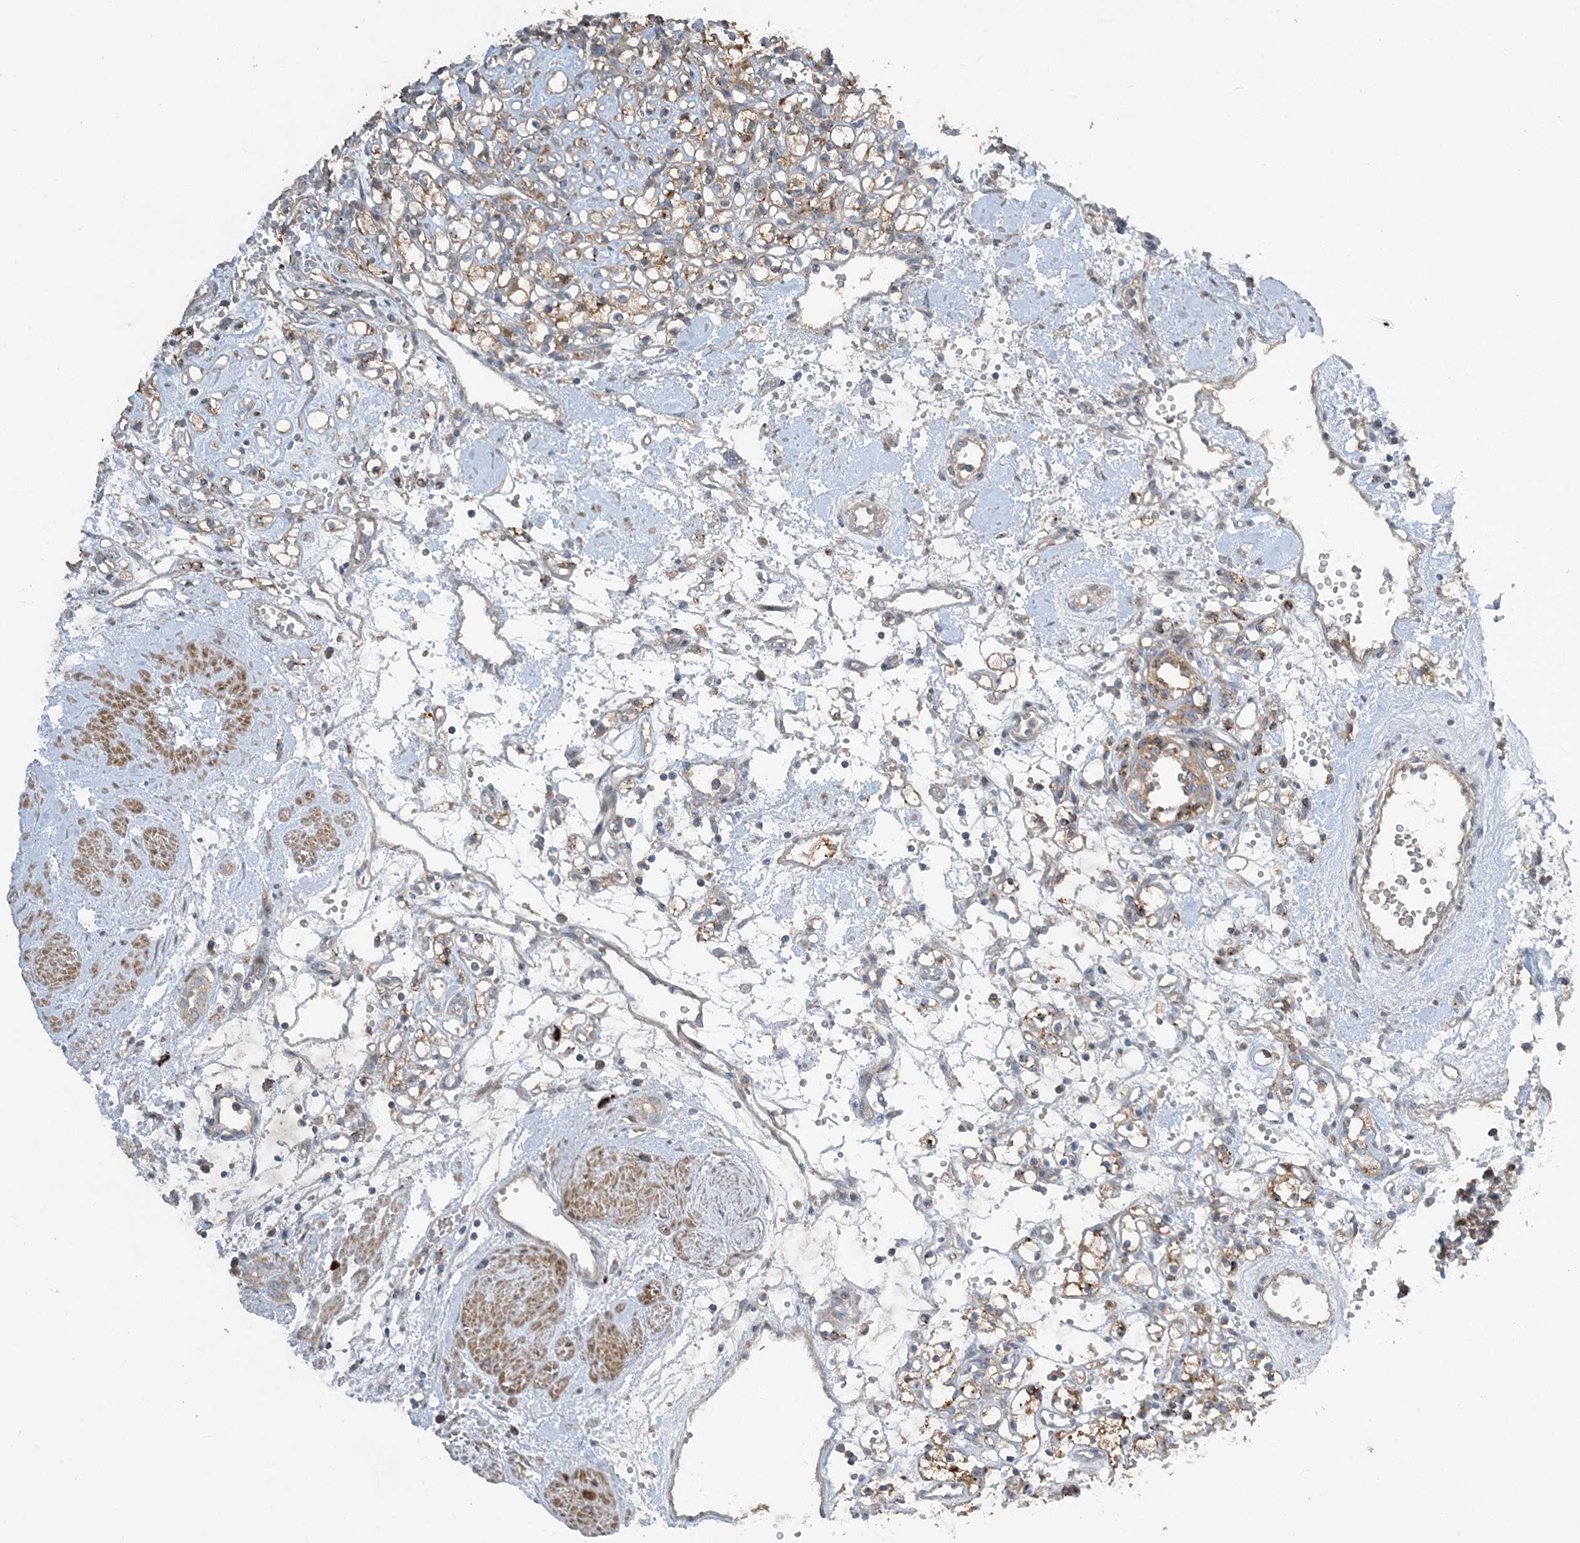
{"staining": {"intensity": "weak", "quantity": ">75%", "location": "cytoplasmic/membranous"}, "tissue": "renal cancer", "cell_type": "Tumor cells", "image_type": "cancer", "snomed": [{"axis": "morphology", "description": "Adenocarcinoma, NOS"}, {"axis": "topography", "description": "Kidney"}], "caption": "Immunohistochemical staining of human renal cancer (adenocarcinoma) demonstrates weak cytoplasmic/membranous protein staining in about >75% of tumor cells.", "gene": "SLC4A10", "patient": {"sex": "female", "age": 59}}